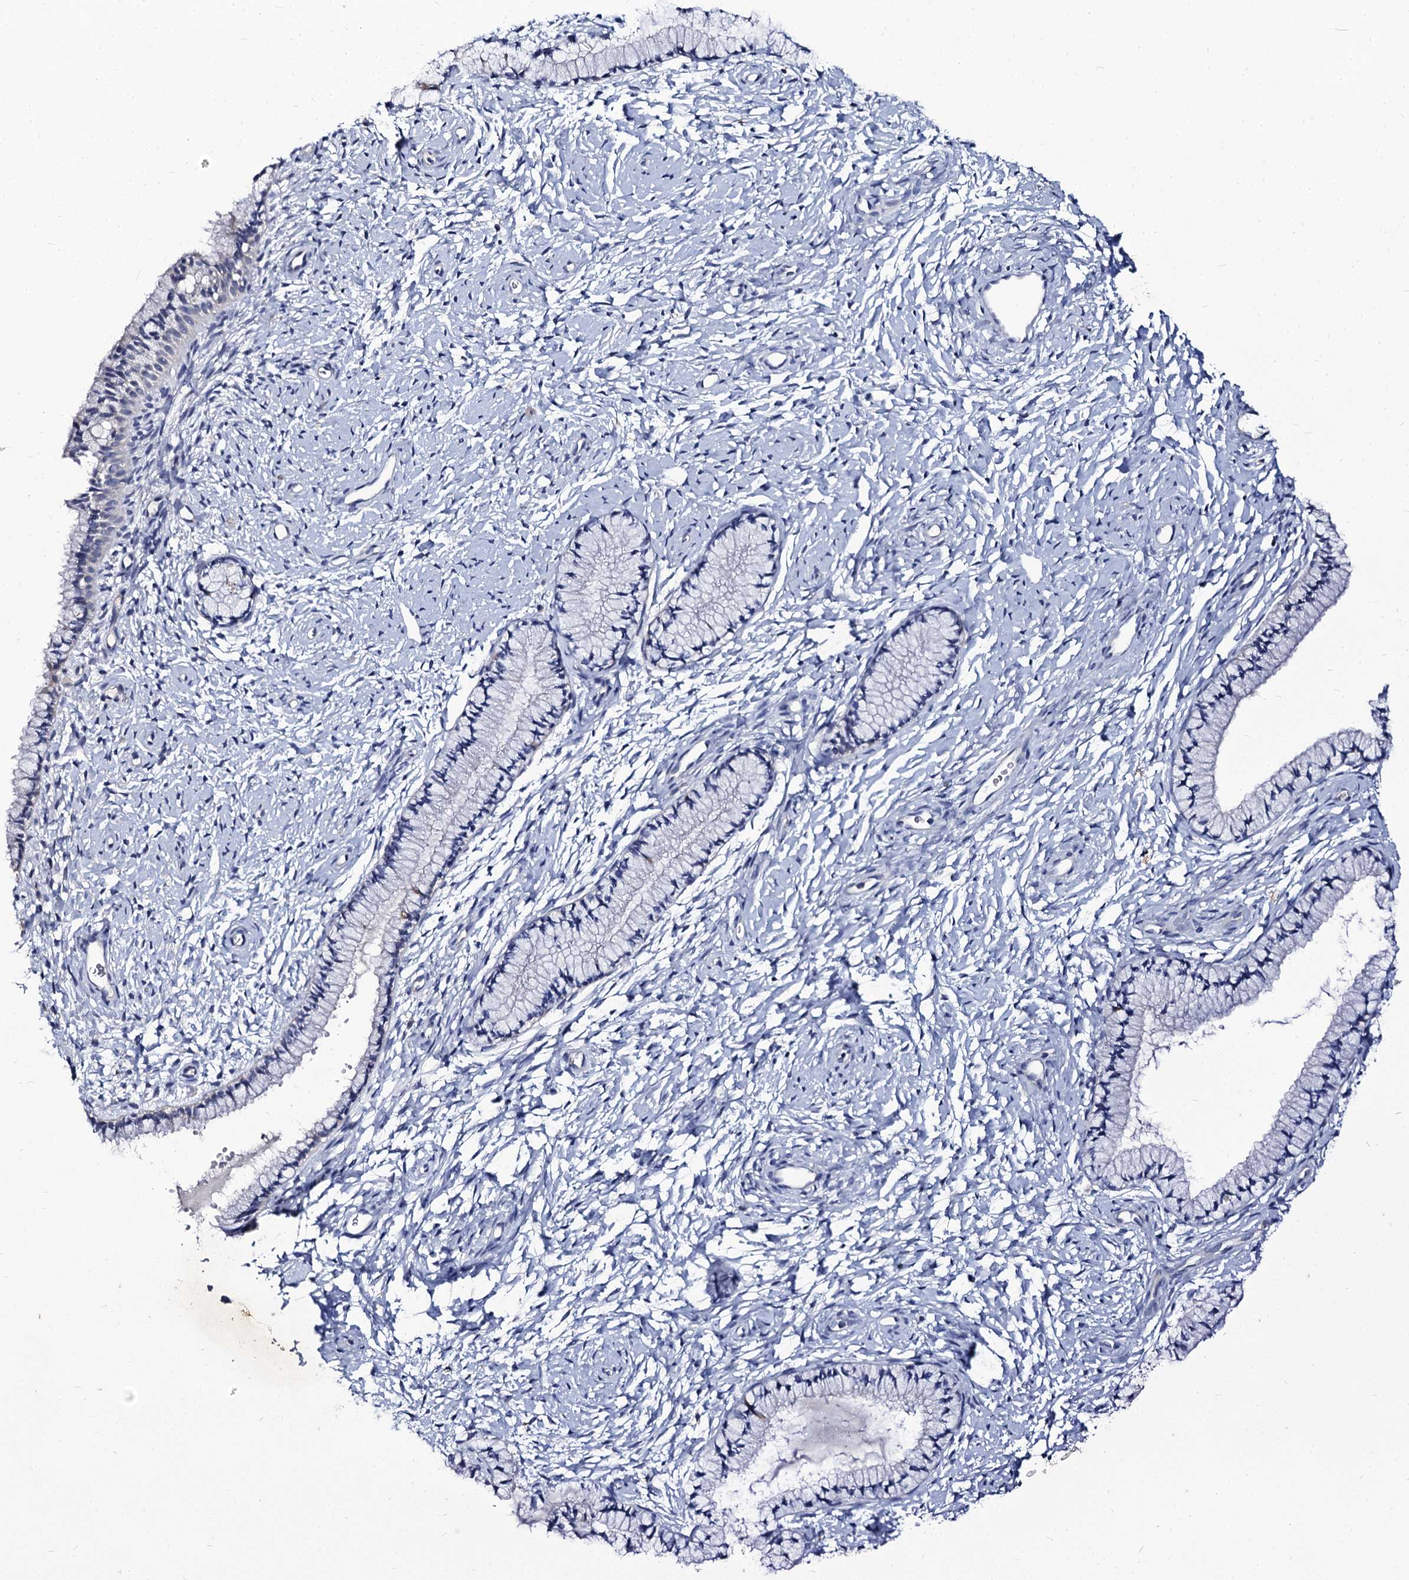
{"staining": {"intensity": "negative", "quantity": "none", "location": "none"}, "tissue": "cervix", "cell_type": "Glandular cells", "image_type": "normal", "snomed": [{"axis": "morphology", "description": "Normal tissue, NOS"}, {"axis": "topography", "description": "Cervix"}], "caption": "Normal cervix was stained to show a protein in brown. There is no significant positivity in glandular cells. (Stains: DAB (3,3'-diaminobenzidine) IHC with hematoxylin counter stain, Microscopy: brightfield microscopy at high magnification).", "gene": "PANX2", "patient": {"sex": "female", "age": 33}}